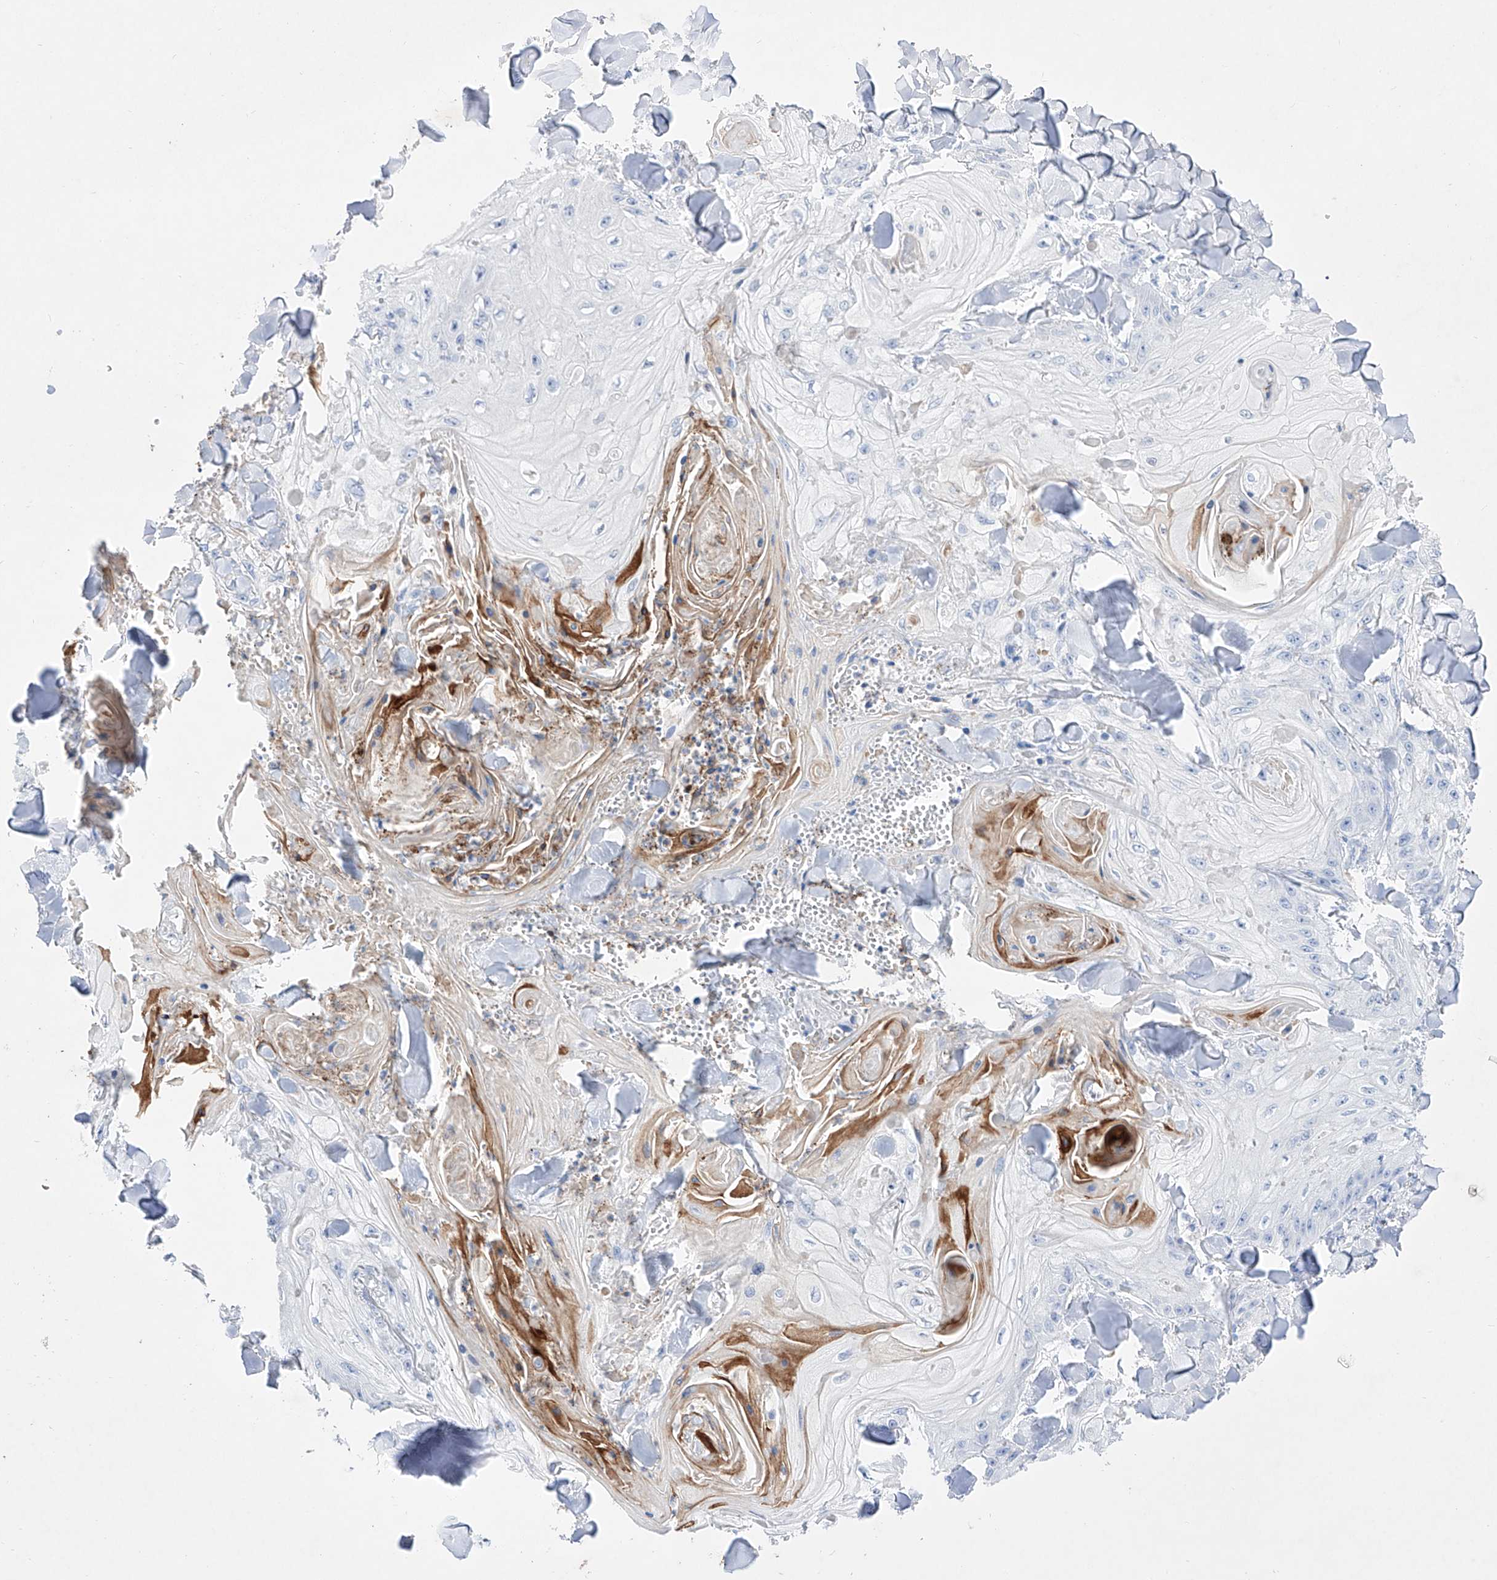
{"staining": {"intensity": "negative", "quantity": "none", "location": "none"}, "tissue": "skin cancer", "cell_type": "Tumor cells", "image_type": "cancer", "snomed": [{"axis": "morphology", "description": "Squamous cell carcinoma, NOS"}, {"axis": "topography", "description": "Skin"}], "caption": "IHC photomicrograph of skin cancer stained for a protein (brown), which displays no staining in tumor cells. The staining is performed using DAB (3,3'-diaminobenzidine) brown chromogen with nuclei counter-stained in using hematoxylin.", "gene": "TM7SF2", "patient": {"sex": "male", "age": 74}}